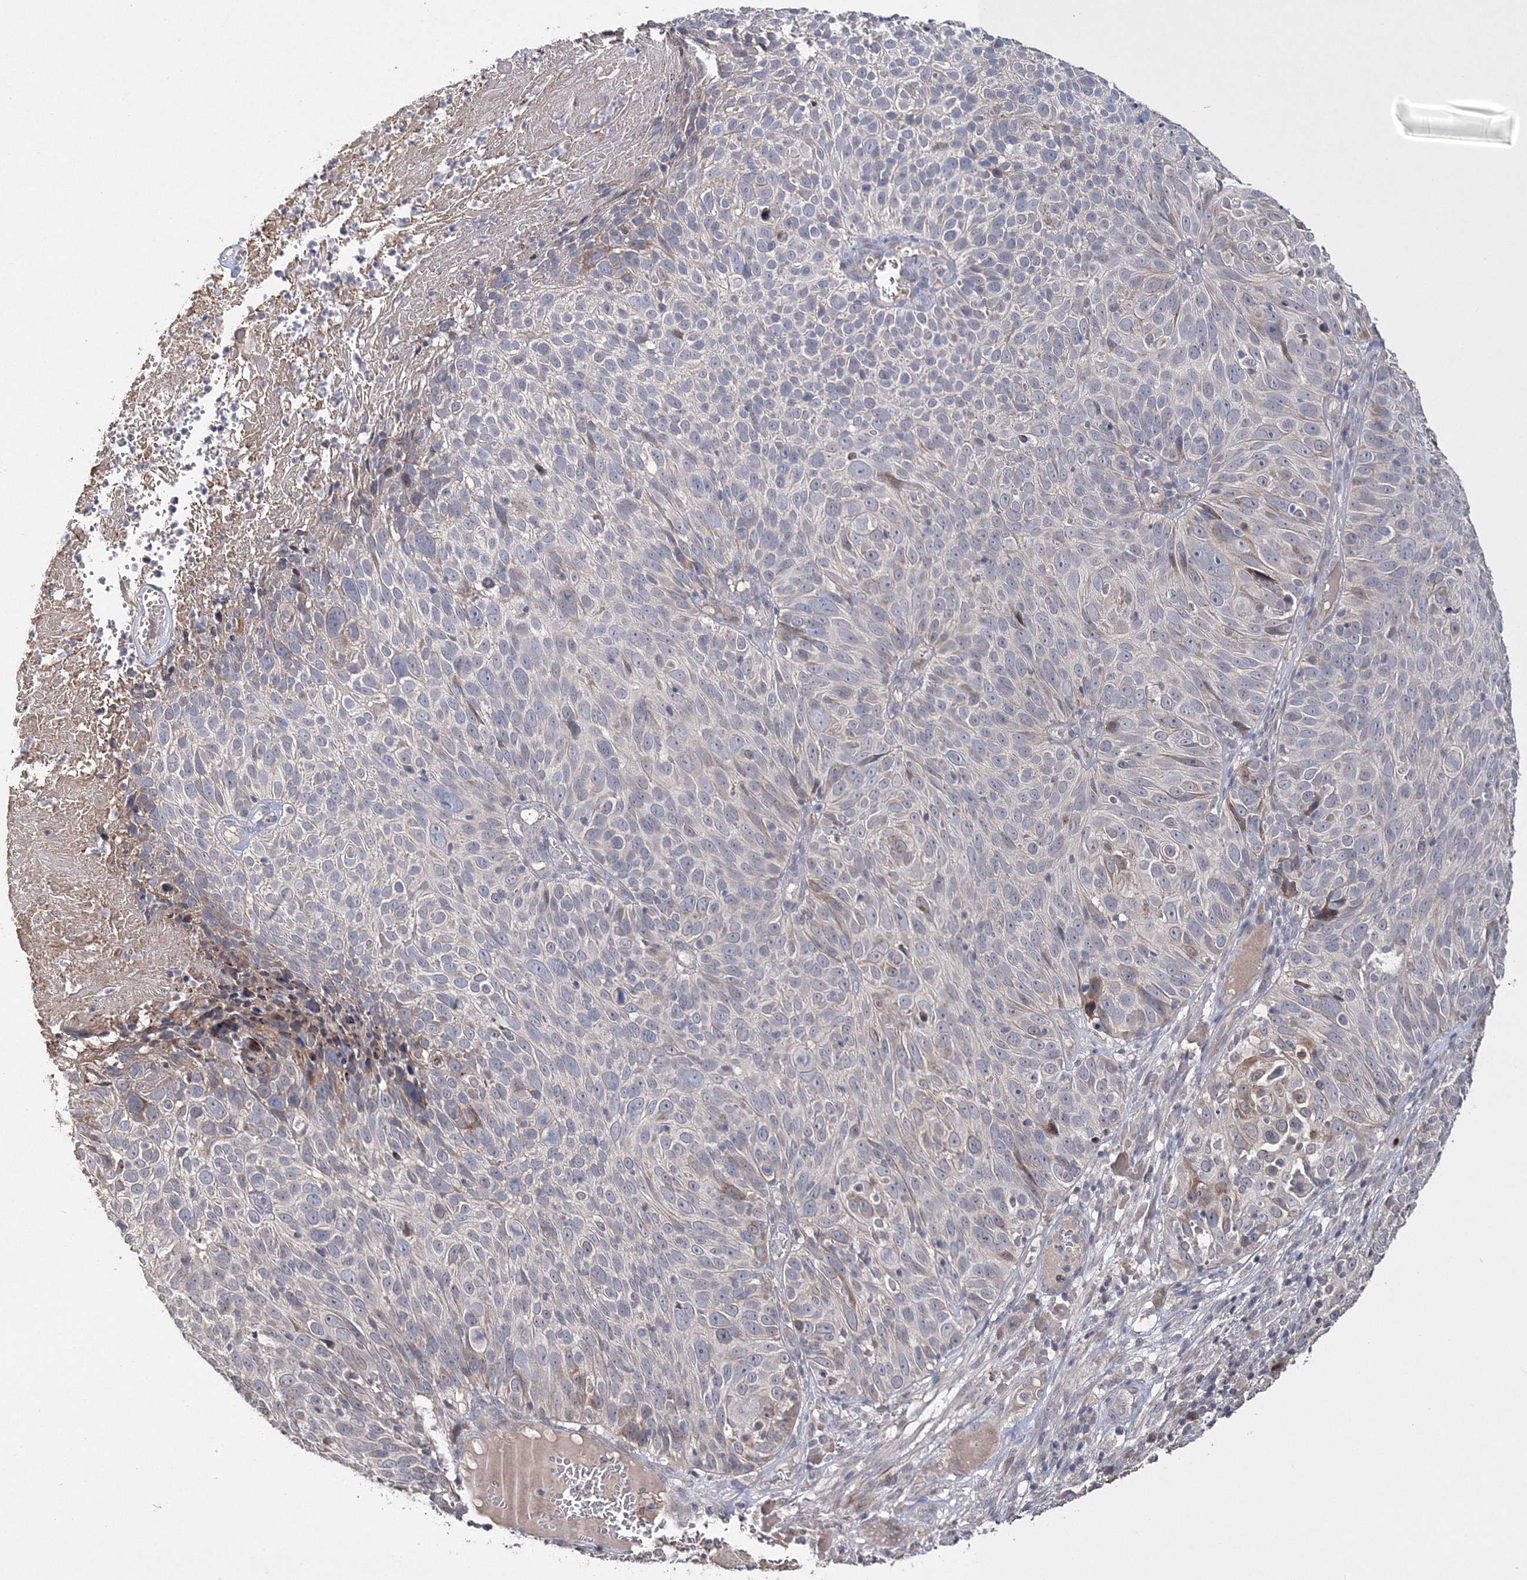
{"staining": {"intensity": "negative", "quantity": "none", "location": "none"}, "tissue": "cervical cancer", "cell_type": "Tumor cells", "image_type": "cancer", "snomed": [{"axis": "morphology", "description": "Squamous cell carcinoma, NOS"}, {"axis": "topography", "description": "Cervix"}], "caption": "The histopathology image shows no significant staining in tumor cells of cervical cancer. (DAB (3,3'-diaminobenzidine) immunohistochemistry (IHC) visualized using brightfield microscopy, high magnification).", "gene": "GJB5", "patient": {"sex": "female", "age": 74}}